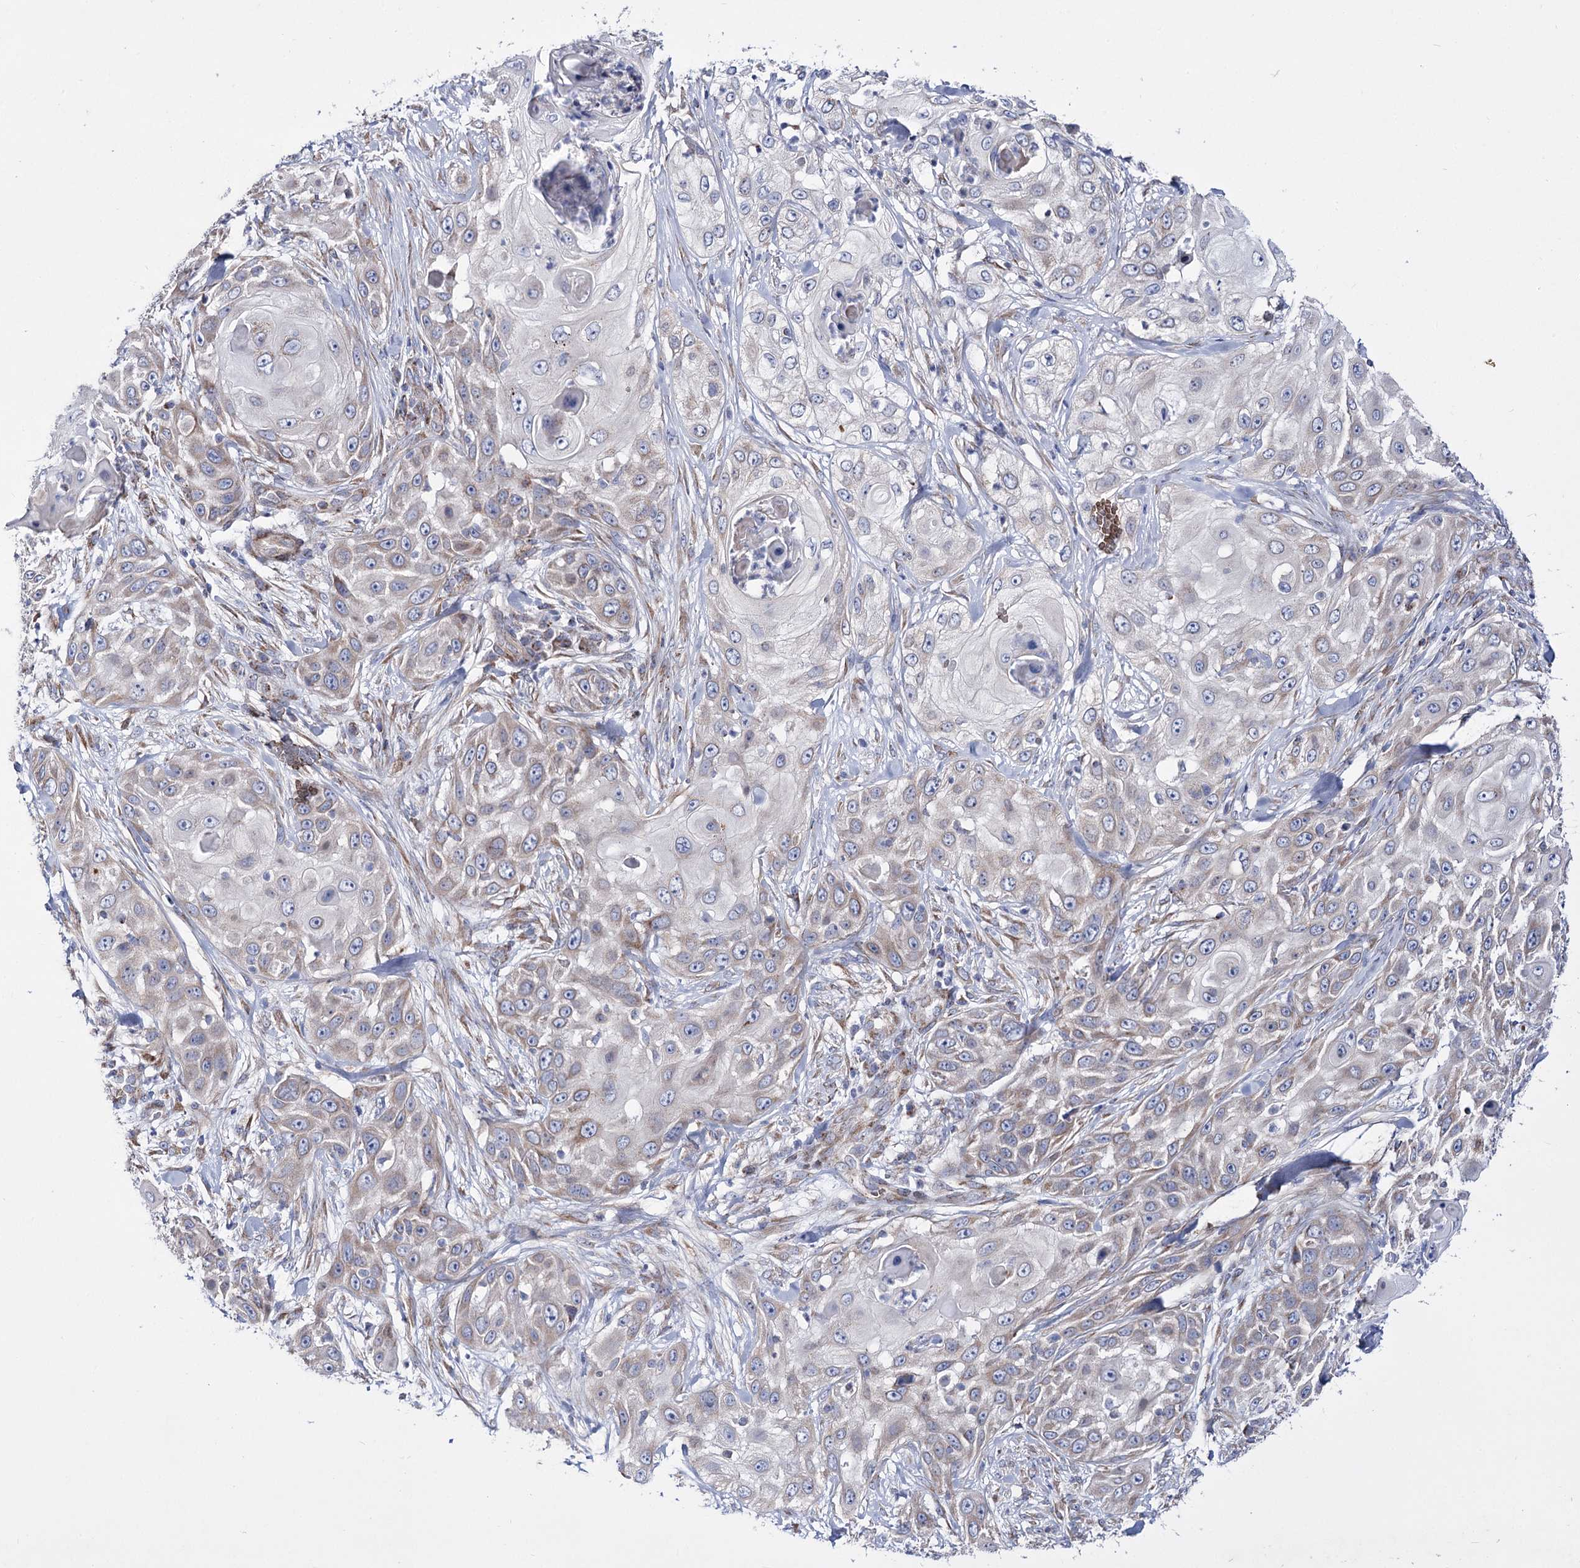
{"staining": {"intensity": "weak", "quantity": "25%-75%", "location": "cytoplasmic/membranous"}, "tissue": "skin cancer", "cell_type": "Tumor cells", "image_type": "cancer", "snomed": [{"axis": "morphology", "description": "Squamous cell carcinoma, NOS"}, {"axis": "topography", "description": "Skin"}], "caption": "Immunohistochemical staining of squamous cell carcinoma (skin) demonstrates low levels of weak cytoplasmic/membranous protein expression in about 25%-75% of tumor cells. Using DAB (brown) and hematoxylin (blue) stains, captured at high magnification using brightfield microscopy.", "gene": "OSBPL5", "patient": {"sex": "female", "age": 44}}